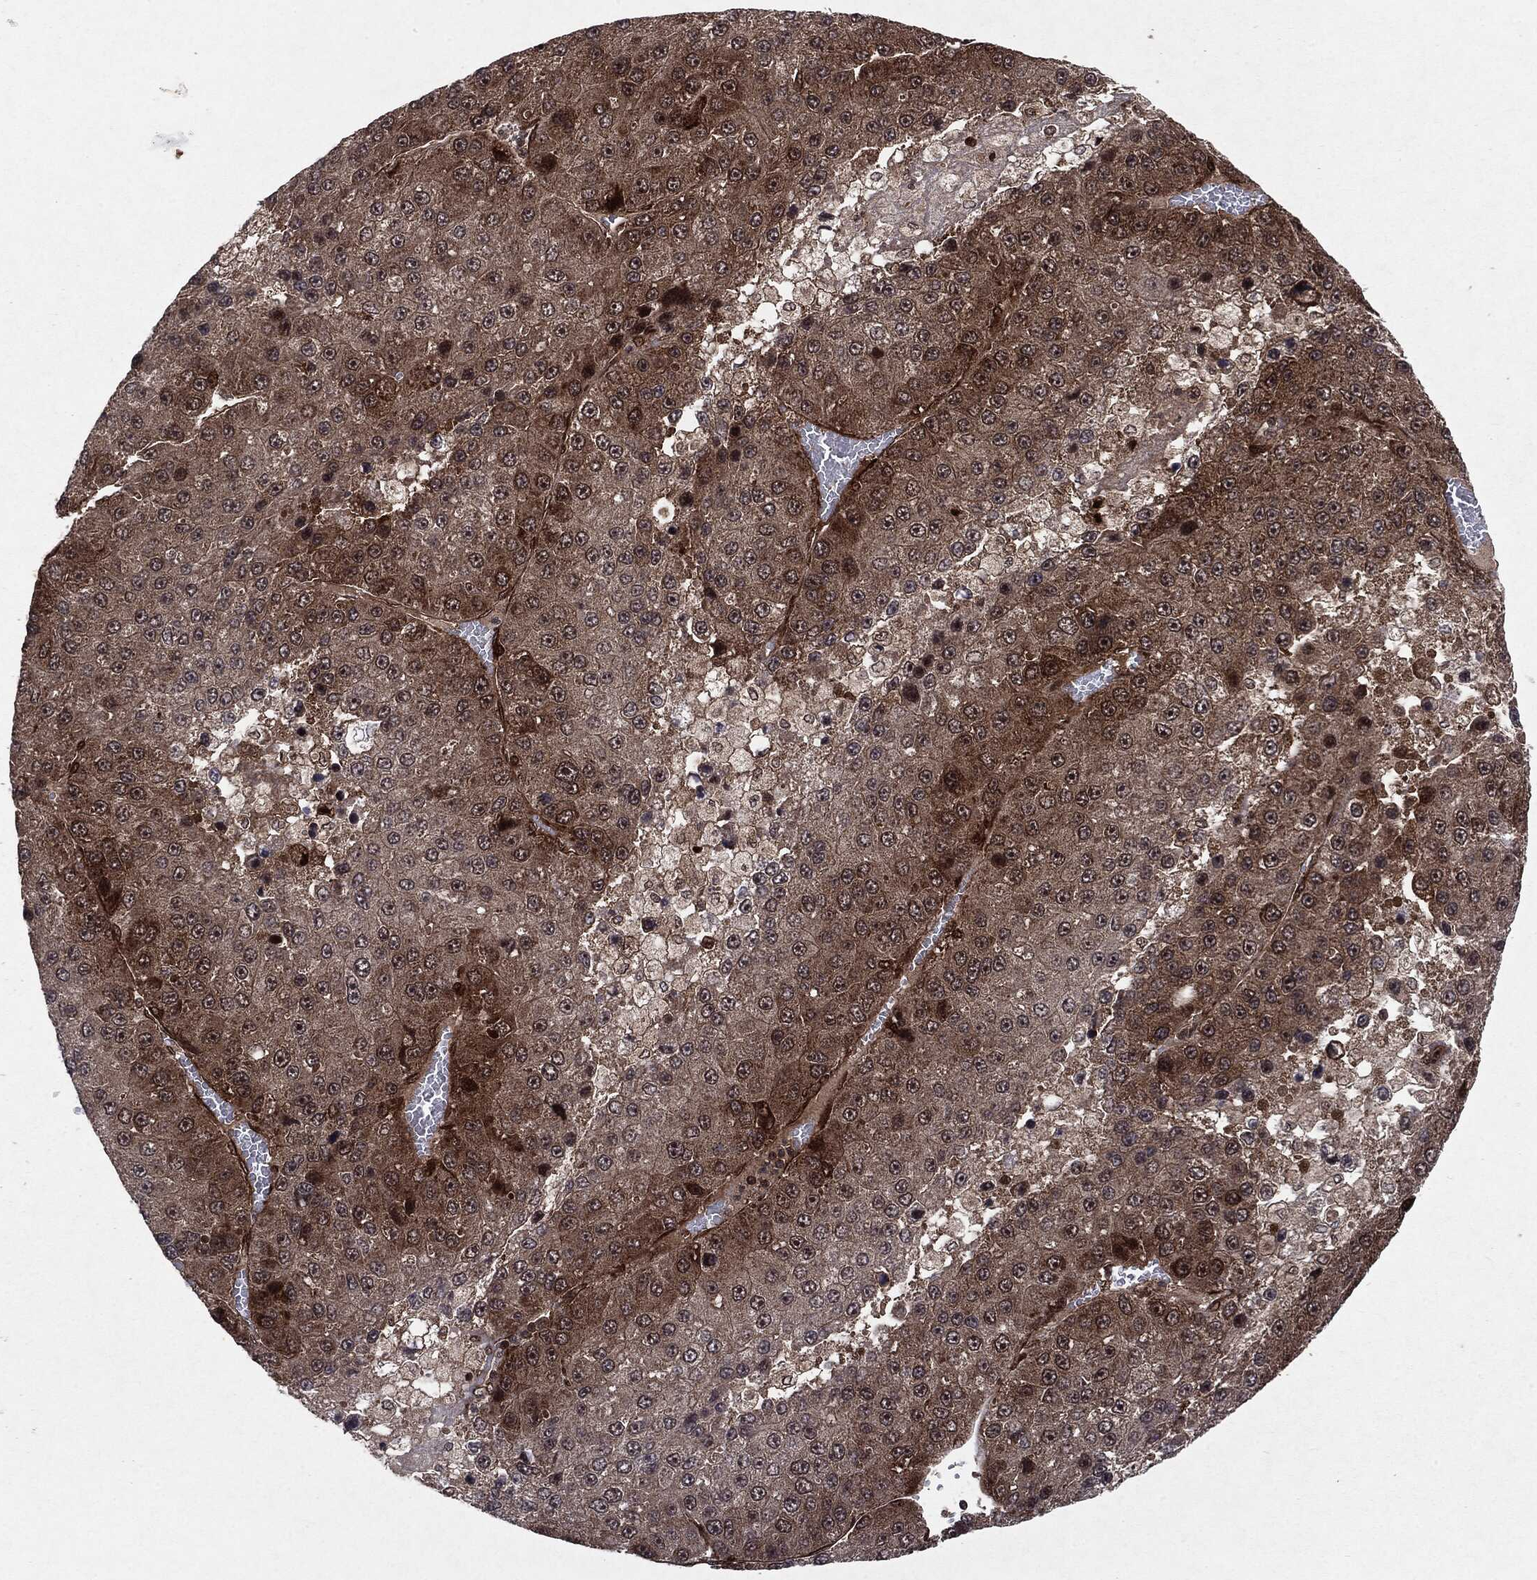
{"staining": {"intensity": "moderate", "quantity": ">75%", "location": "cytoplasmic/membranous"}, "tissue": "liver cancer", "cell_type": "Tumor cells", "image_type": "cancer", "snomed": [{"axis": "morphology", "description": "Carcinoma, Hepatocellular, NOS"}, {"axis": "topography", "description": "Liver"}], "caption": "A high-resolution histopathology image shows IHC staining of liver cancer, which exhibits moderate cytoplasmic/membranous expression in about >75% of tumor cells.", "gene": "OTUB1", "patient": {"sex": "female", "age": 73}}